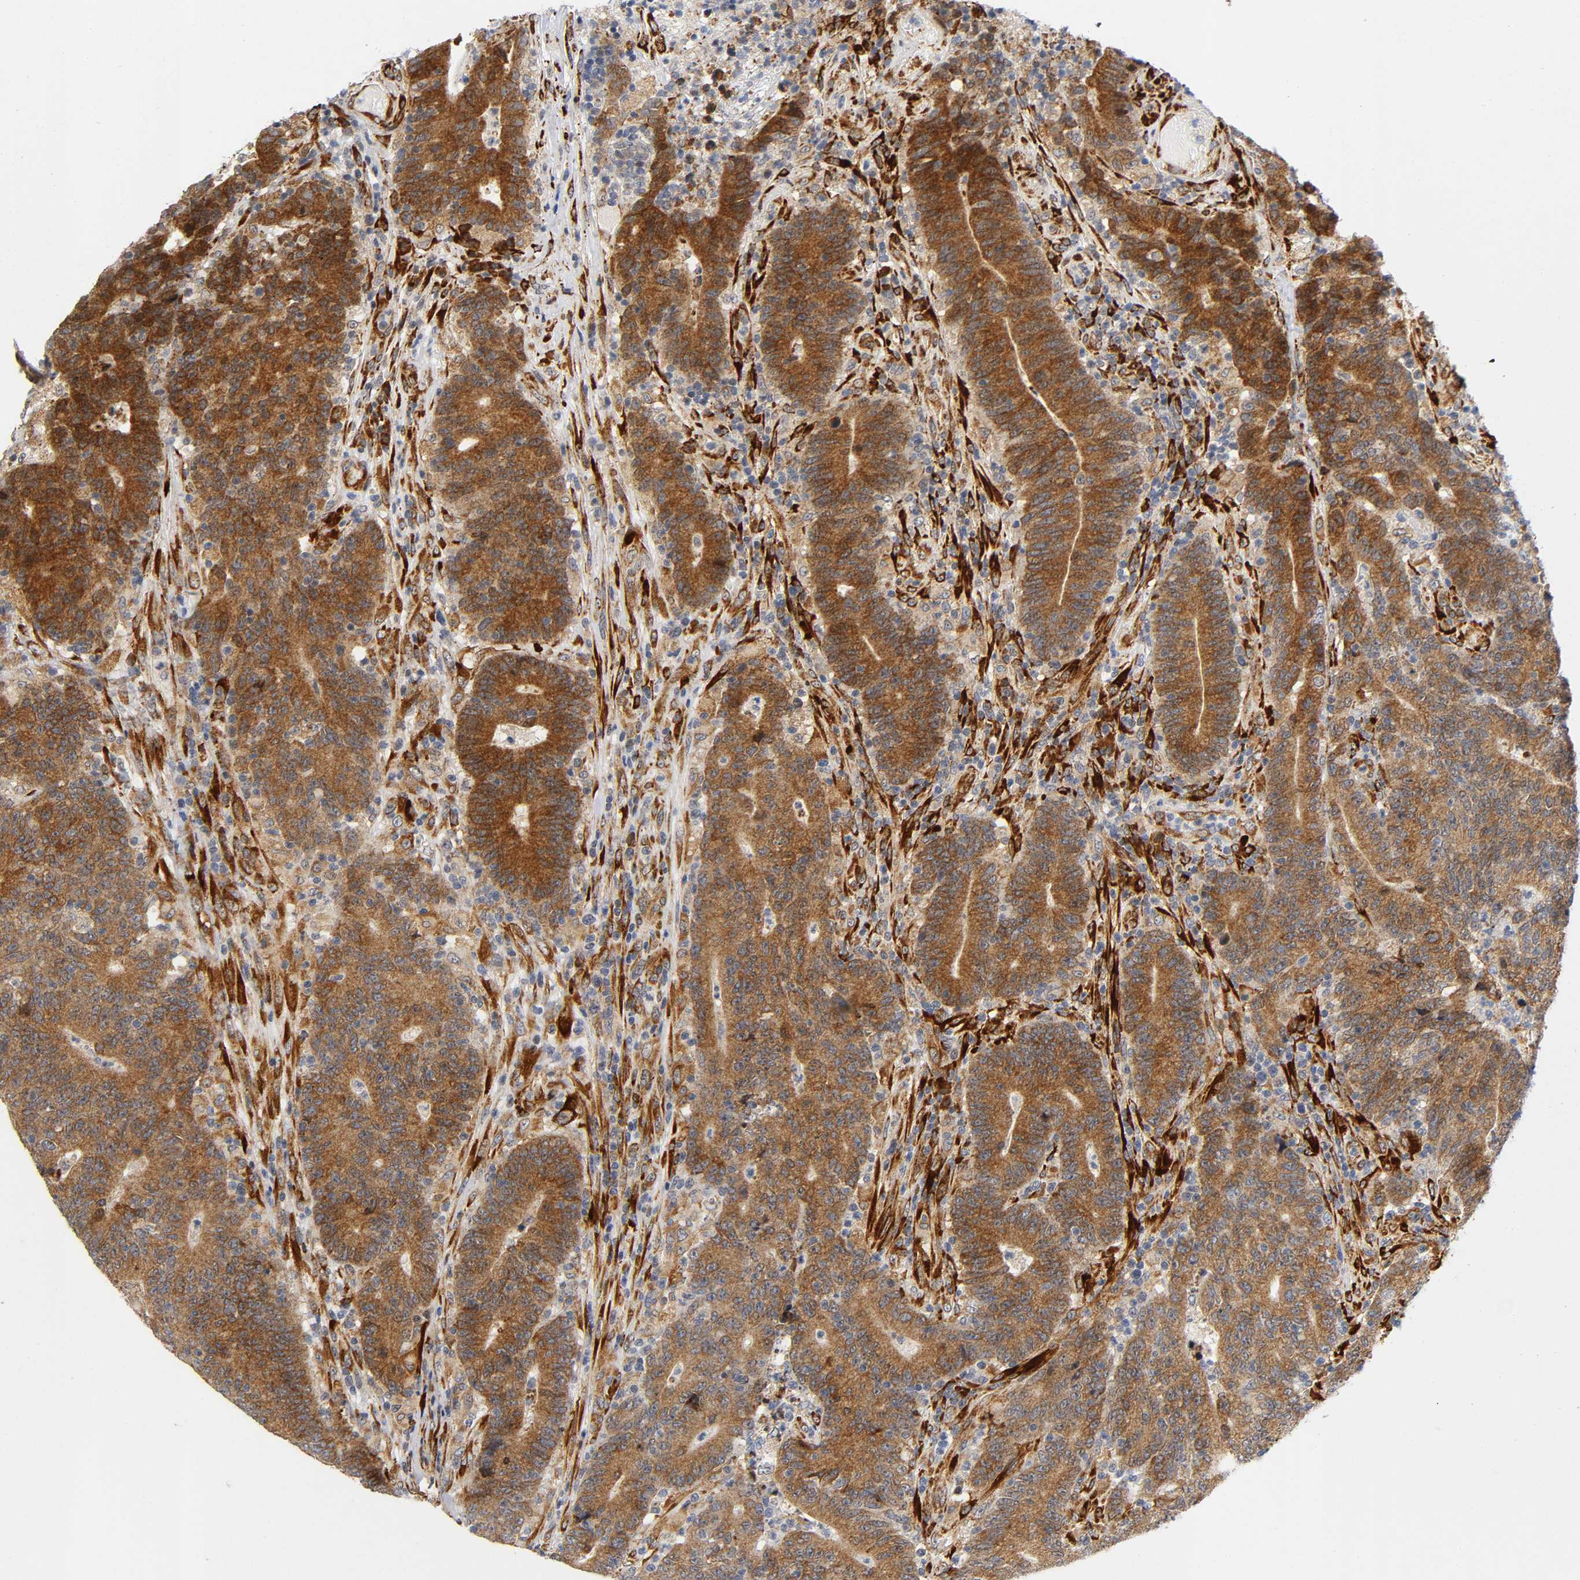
{"staining": {"intensity": "strong", "quantity": ">75%", "location": "cytoplasmic/membranous"}, "tissue": "colorectal cancer", "cell_type": "Tumor cells", "image_type": "cancer", "snomed": [{"axis": "morphology", "description": "Normal tissue, NOS"}, {"axis": "morphology", "description": "Adenocarcinoma, NOS"}, {"axis": "topography", "description": "Colon"}], "caption": "The photomicrograph shows staining of adenocarcinoma (colorectal), revealing strong cytoplasmic/membranous protein expression (brown color) within tumor cells.", "gene": "SOS2", "patient": {"sex": "female", "age": 75}}